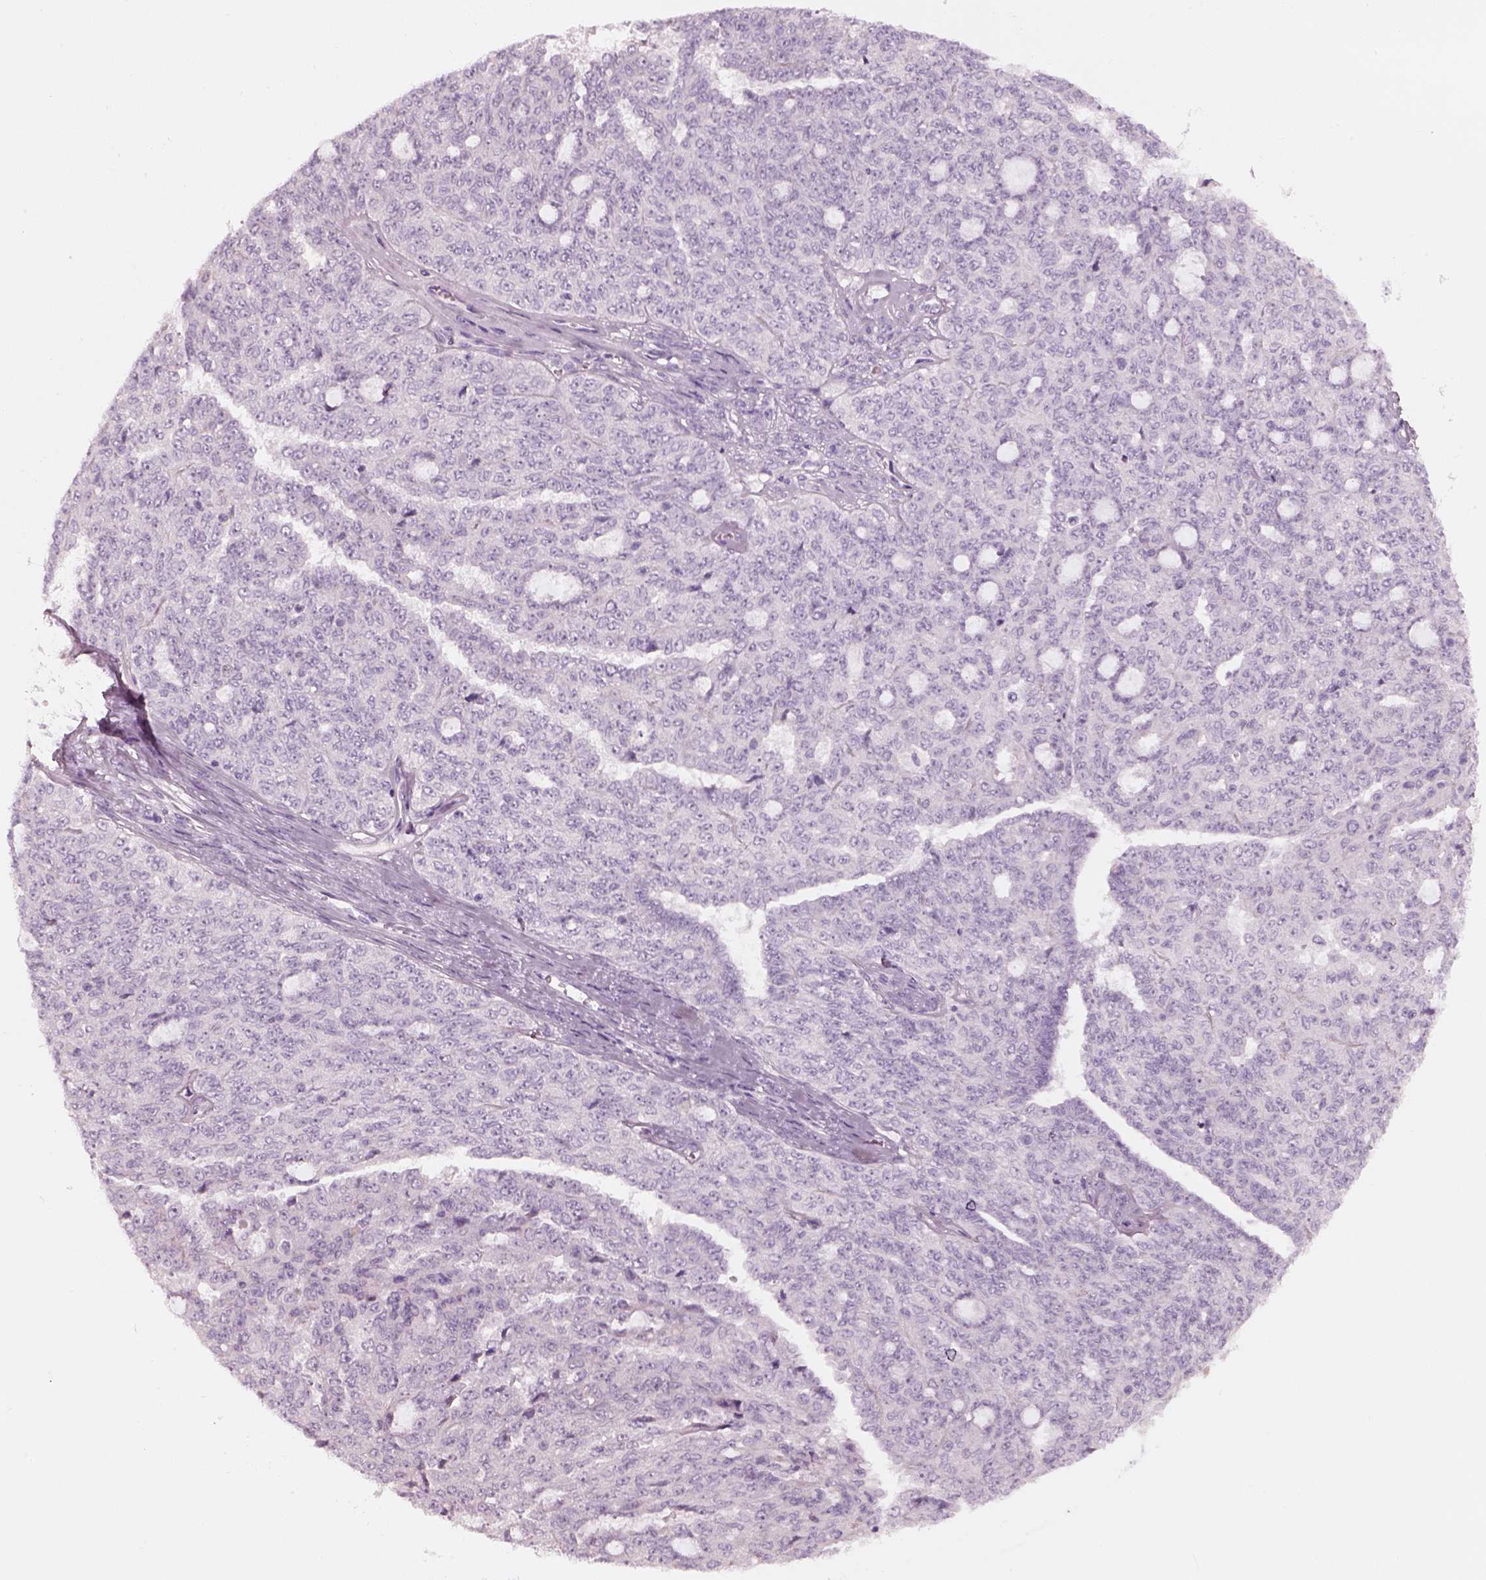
{"staining": {"intensity": "negative", "quantity": "none", "location": "none"}, "tissue": "ovarian cancer", "cell_type": "Tumor cells", "image_type": "cancer", "snomed": [{"axis": "morphology", "description": "Cystadenocarcinoma, serous, NOS"}, {"axis": "topography", "description": "Ovary"}], "caption": "An image of human serous cystadenocarcinoma (ovarian) is negative for staining in tumor cells.", "gene": "SLC27A2", "patient": {"sex": "female", "age": 71}}